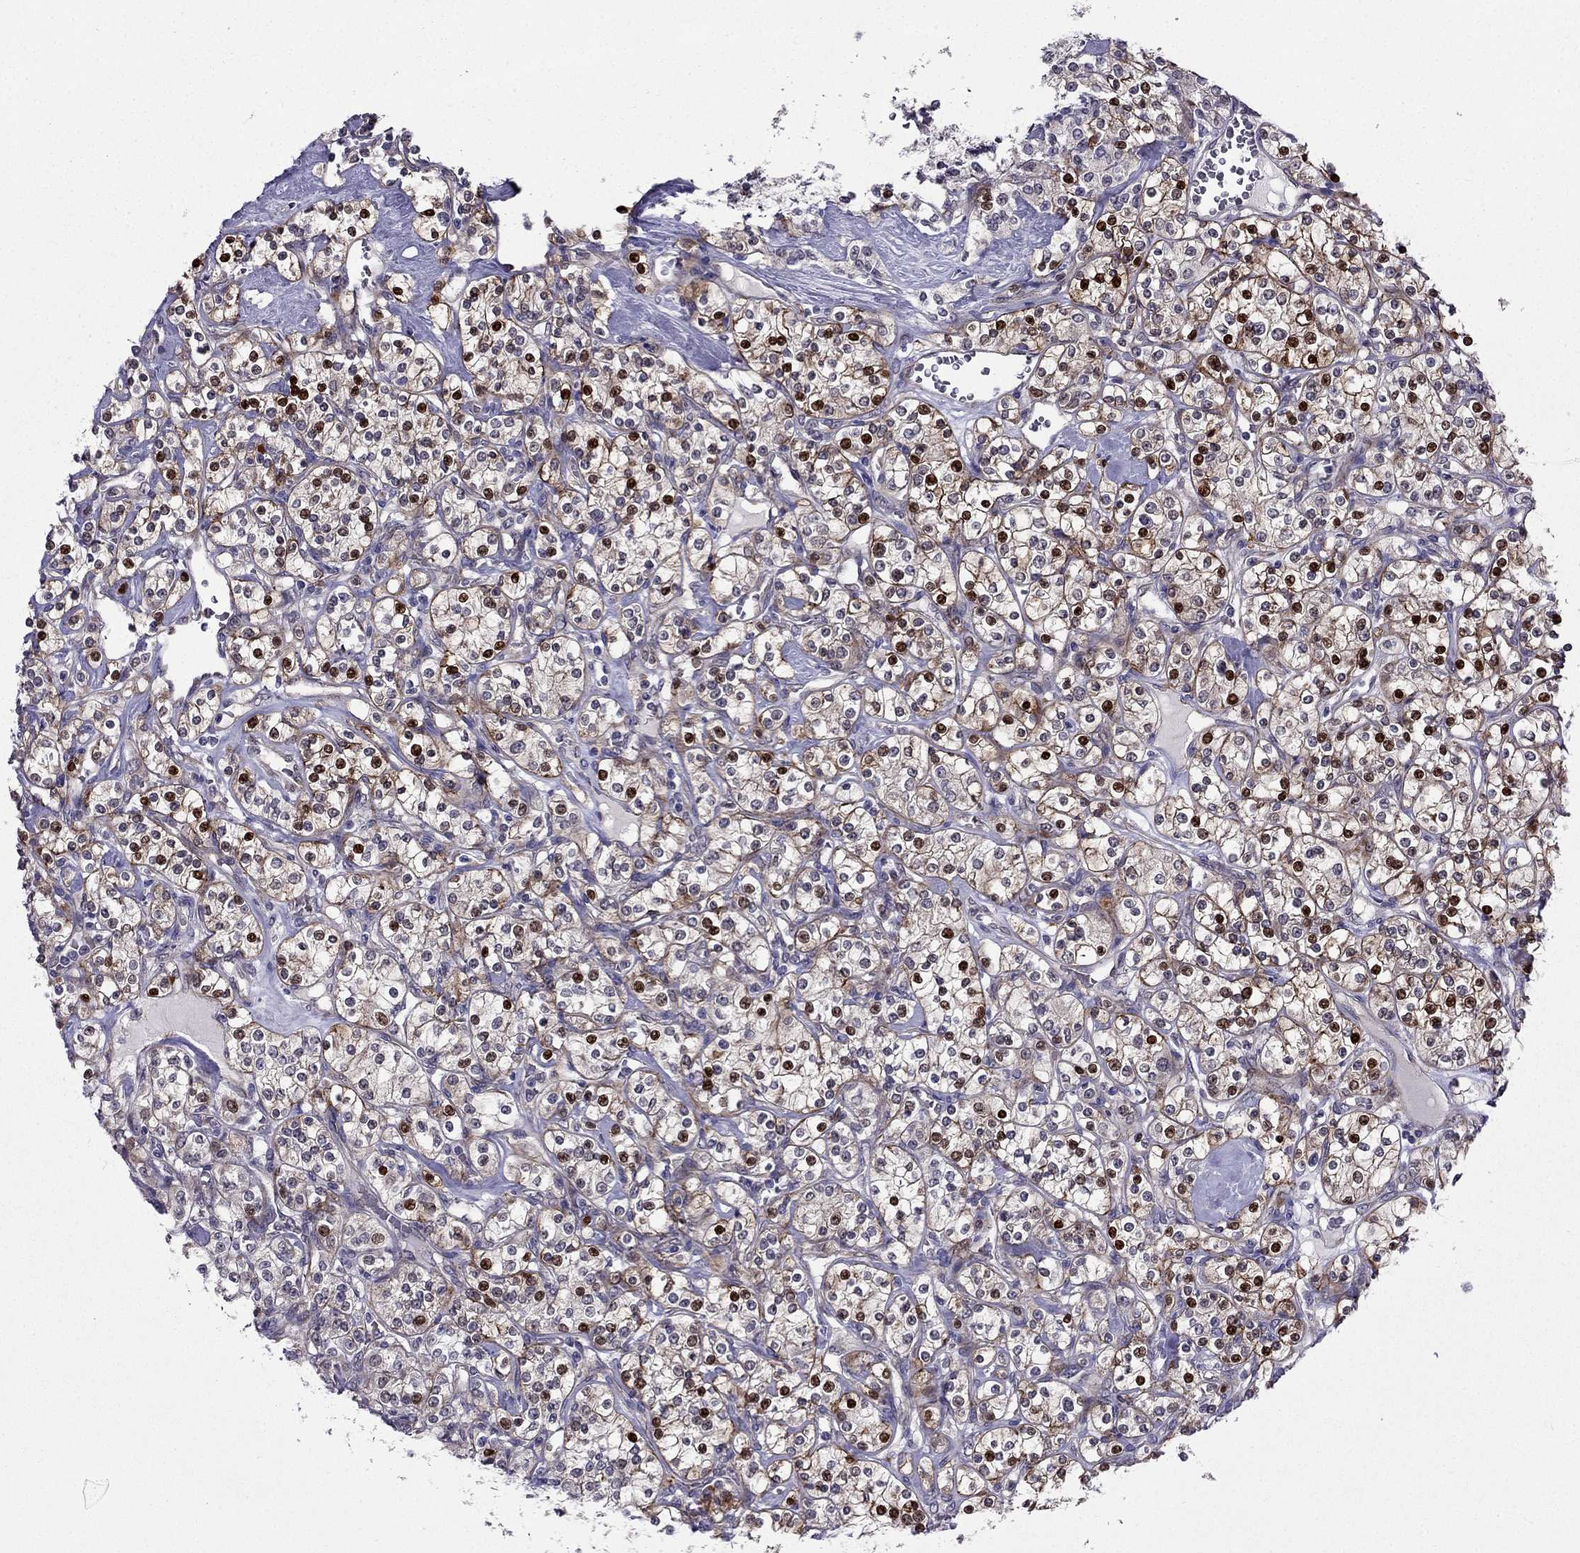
{"staining": {"intensity": "strong", "quantity": "<25%", "location": "nuclear"}, "tissue": "renal cancer", "cell_type": "Tumor cells", "image_type": "cancer", "snomed": [{"axis": "morphology", "description": "Adenocarcinoma, NOS"}, {"axis": "topography", "description": "Kidney"}], "caption": "Immunohistochemistry of renal cancer (adenocarcinoma) displays medium levels of strong nuclear staining in approximately <25% of tumor cells.", "gene": "ARHGEF28", "patient": {"sex": "male", "age": 77}}